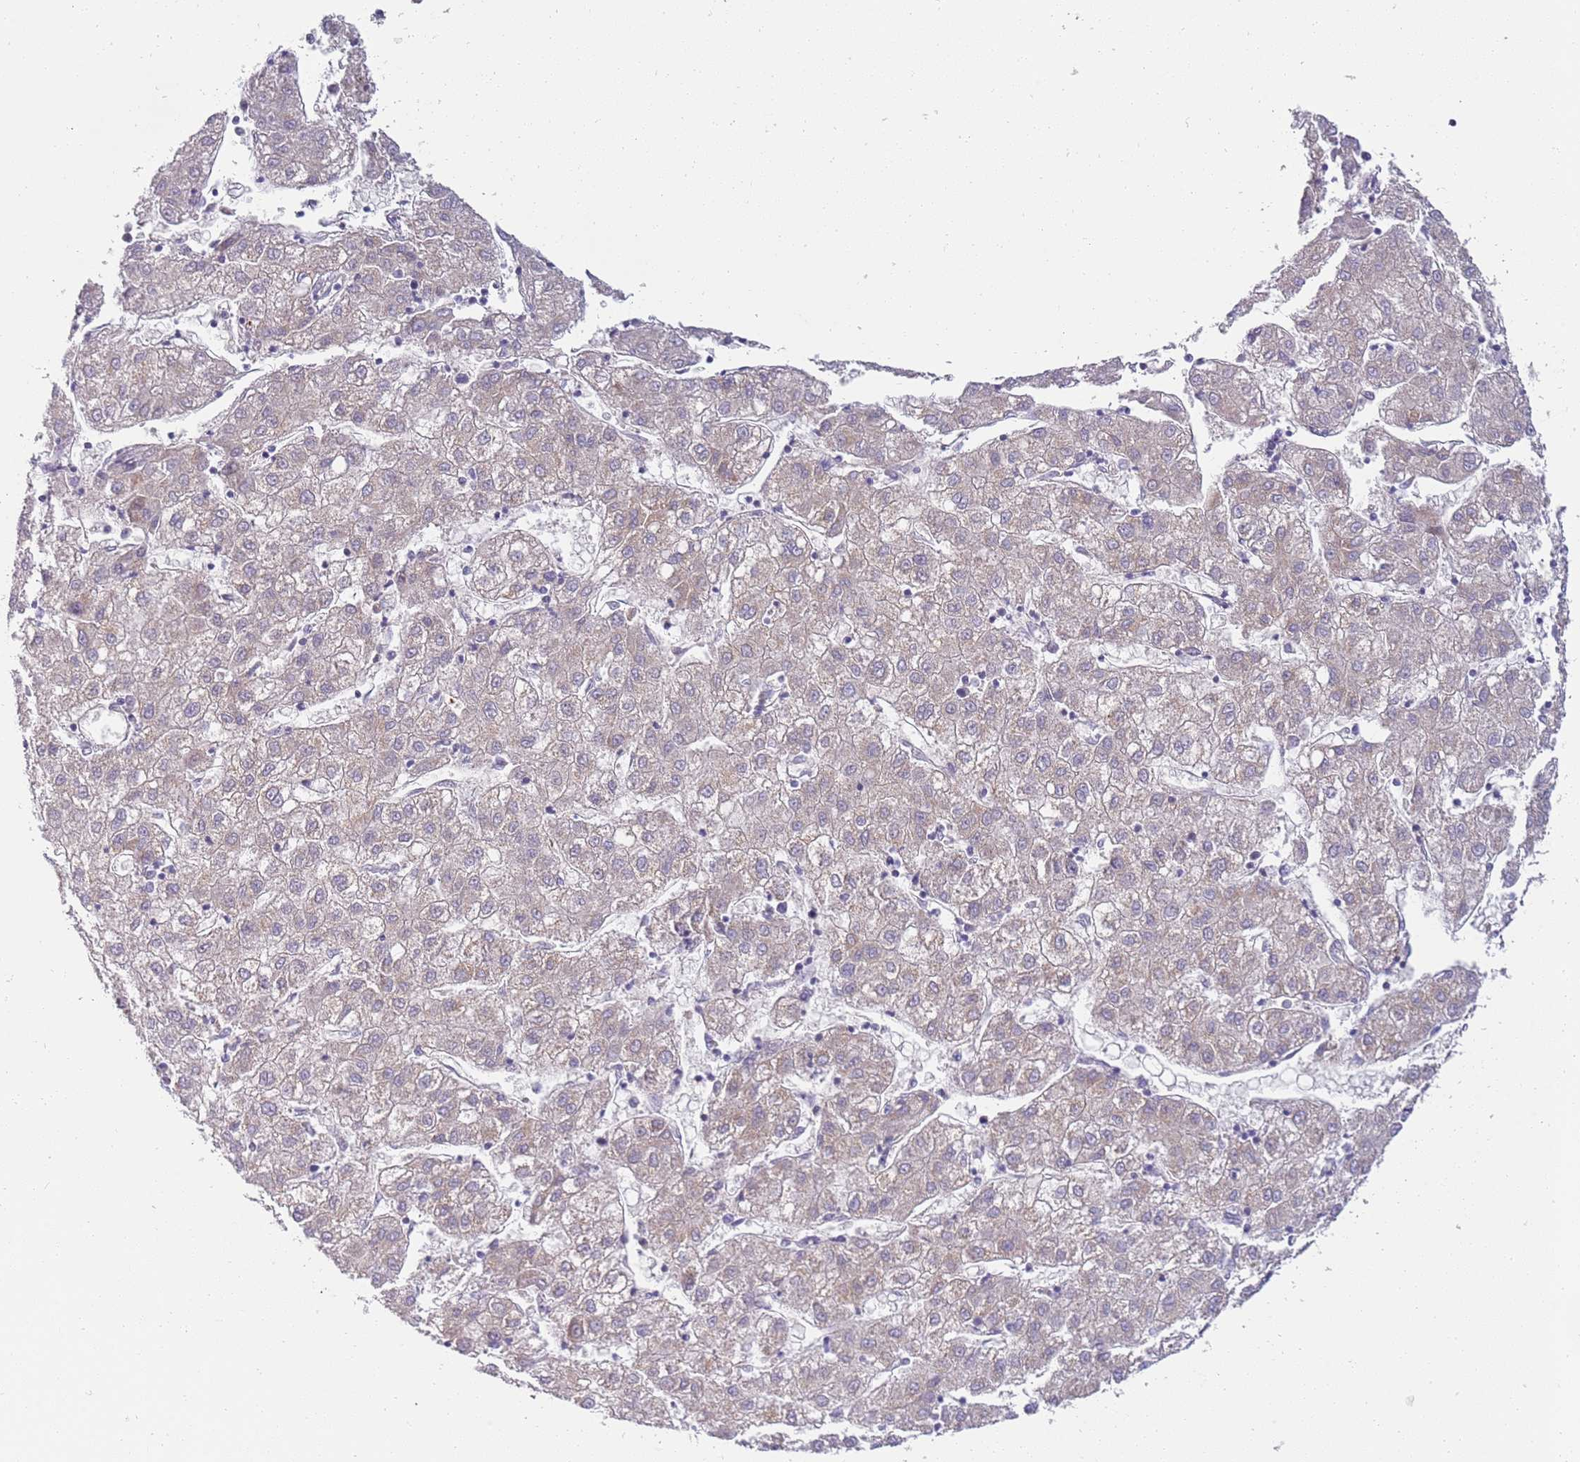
{"staining": {"intensity": "weak", "quantity": ">75%", "location": "cytoplasmic/membranous"}, "tissue": "liver cancer", "cell_type": "Tumor cells", "image_type": "cancer", "snomed": [{"axis": "morphology", "description": "Carcinoma, Hepatocellular, NOS"}, {"axis": "topography", "description": "Liver"}], "caption": "Human liver hepatocellular carcinoma stained for a protein (brown) demonstrates weak cytoplasmic/membranous positive staining in approximately >75% of tumor cells.", "gene": "STK25", "patient": {"sex": "male", "age": 72}}